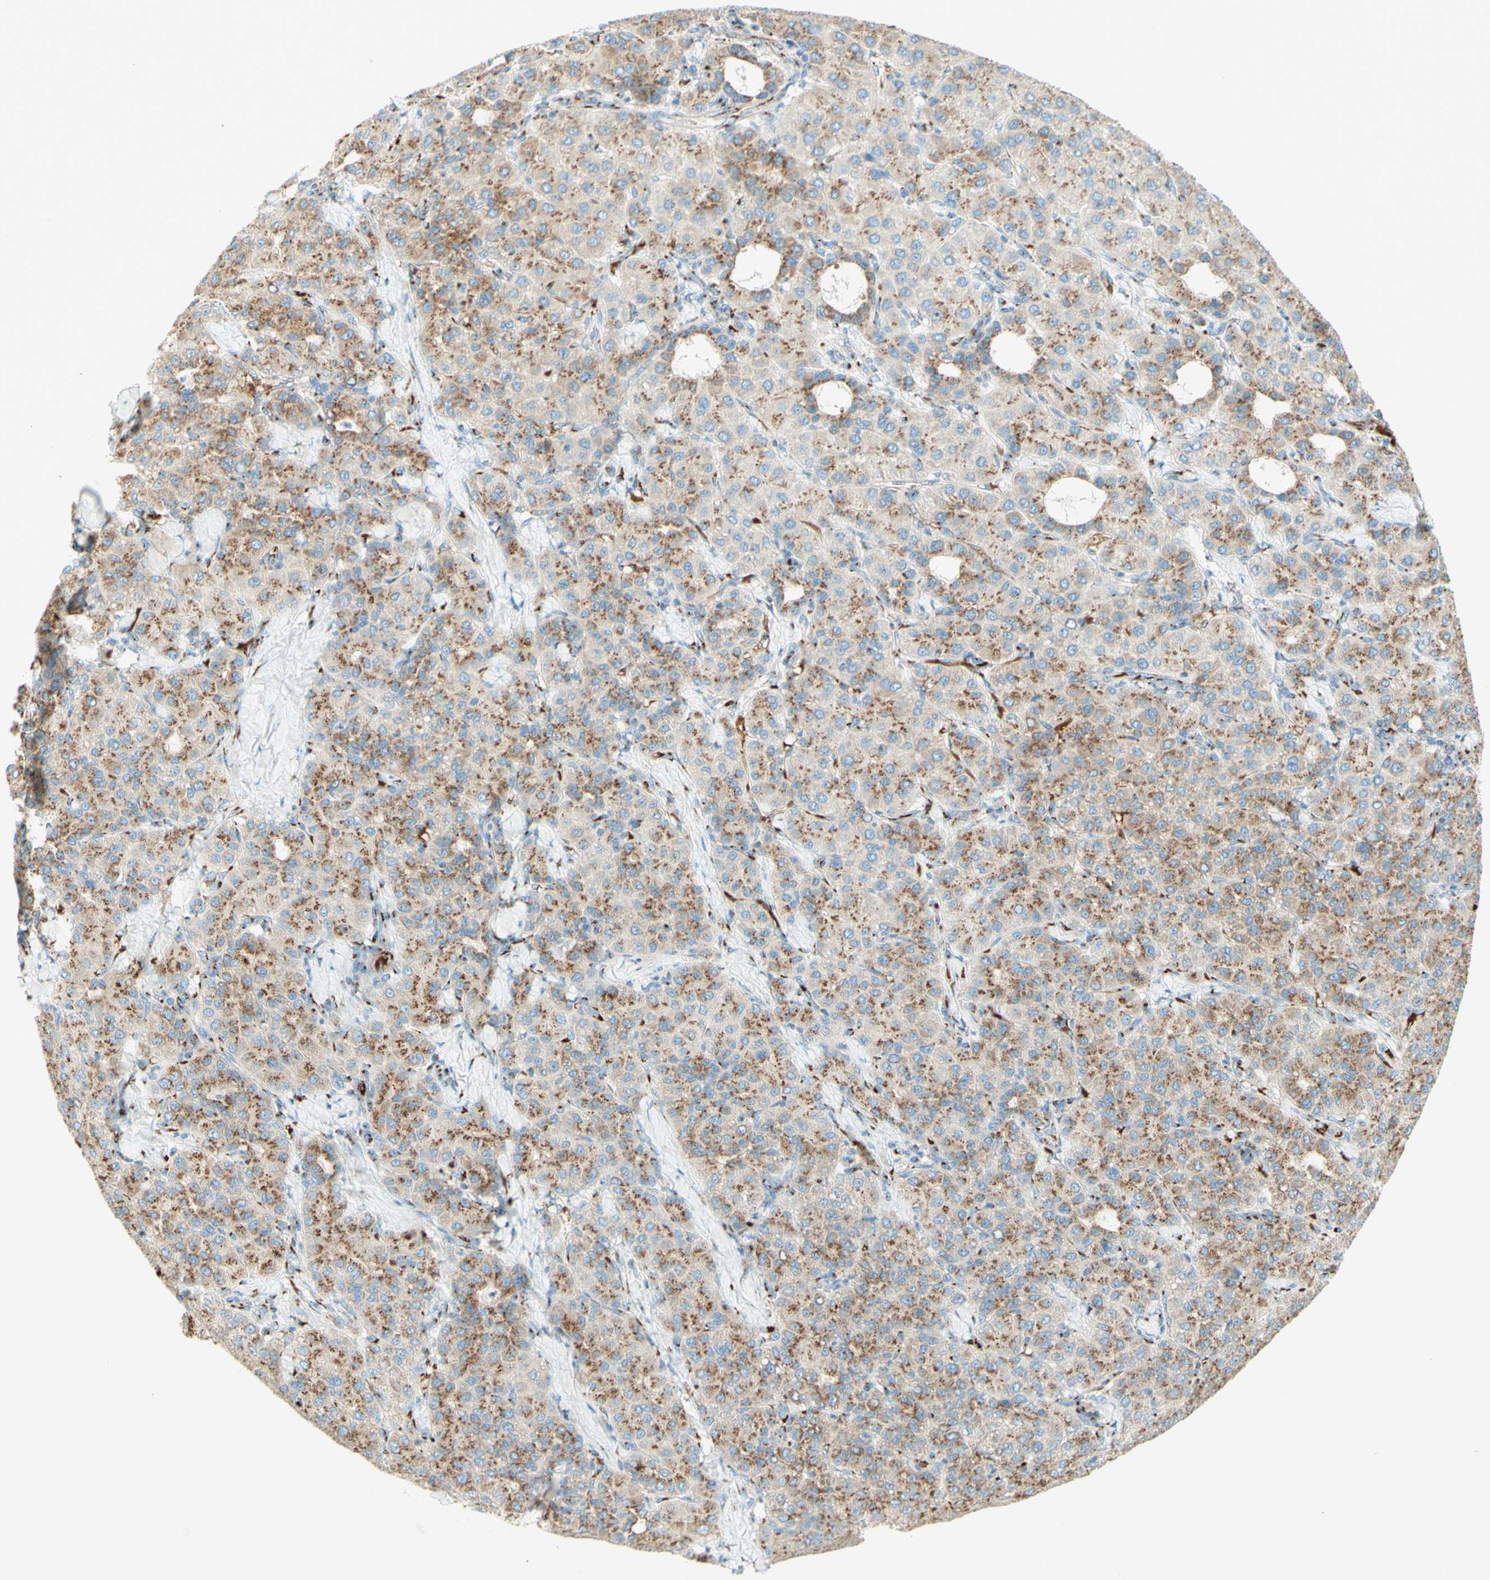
{"staining": {"intensity": "moderate", "quantity": ">75%", "location": "cytoplasmic/membranous"}, "tissue": "liver cancer", "cell_type": "Tumor cells", "image_type": "cancer", "snomed": [{"axis": "morphology", "description": "Carcinoma, Hepatocellular, NOS"}, {"axis": "topography", "description": "Liver"}], "caption": "Liver hepatocellular carcinoma tissue reveals moderate cytoplasmic/membranous positivity in approximately >75% of tumor cells (DAB = brown stain, brightfield microscopy at high magnification).", "gene": "GOLGB1", "patient": {"sex": "male", "age": 65}}